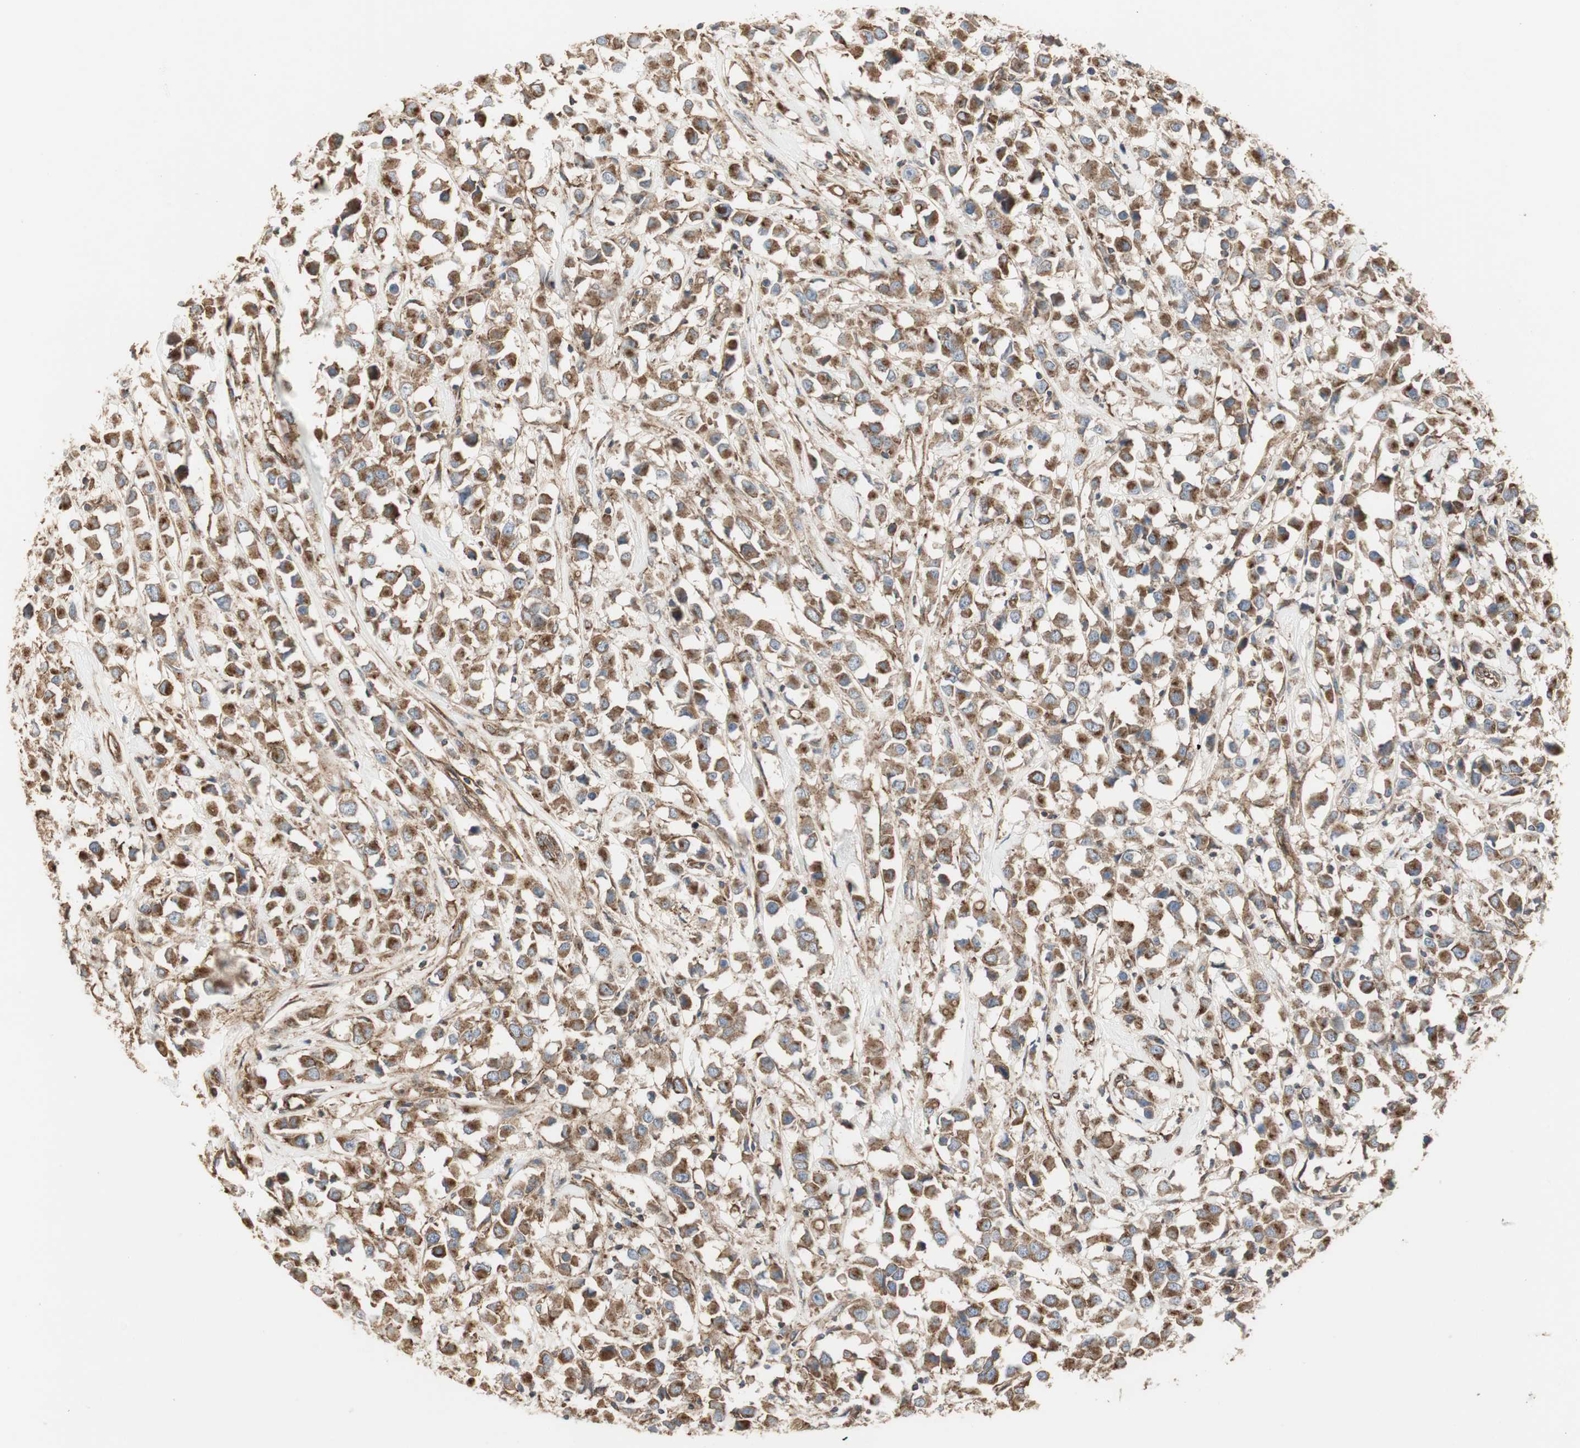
{"staining": {"intensity": "strong", "quantity": ">75%", "location": "cytoplasmic/membranous"}, "tissue": "breast cancer", "cell_type": "Tumor cells", "image_type": "cancer", "snomed": [{"axis": "morphology", "description": "Duct carcinoma"}, {"axis": "topography", "description": "Breast"}], "caption": "The image displays staining of breast cancer (intraductal carcinoma), revealing strong cytoplasmic/membranous protein positivity (brown color) within tumor cells.", "gene": "H6PD", "patient": {"sex": "female", "age": 61}}